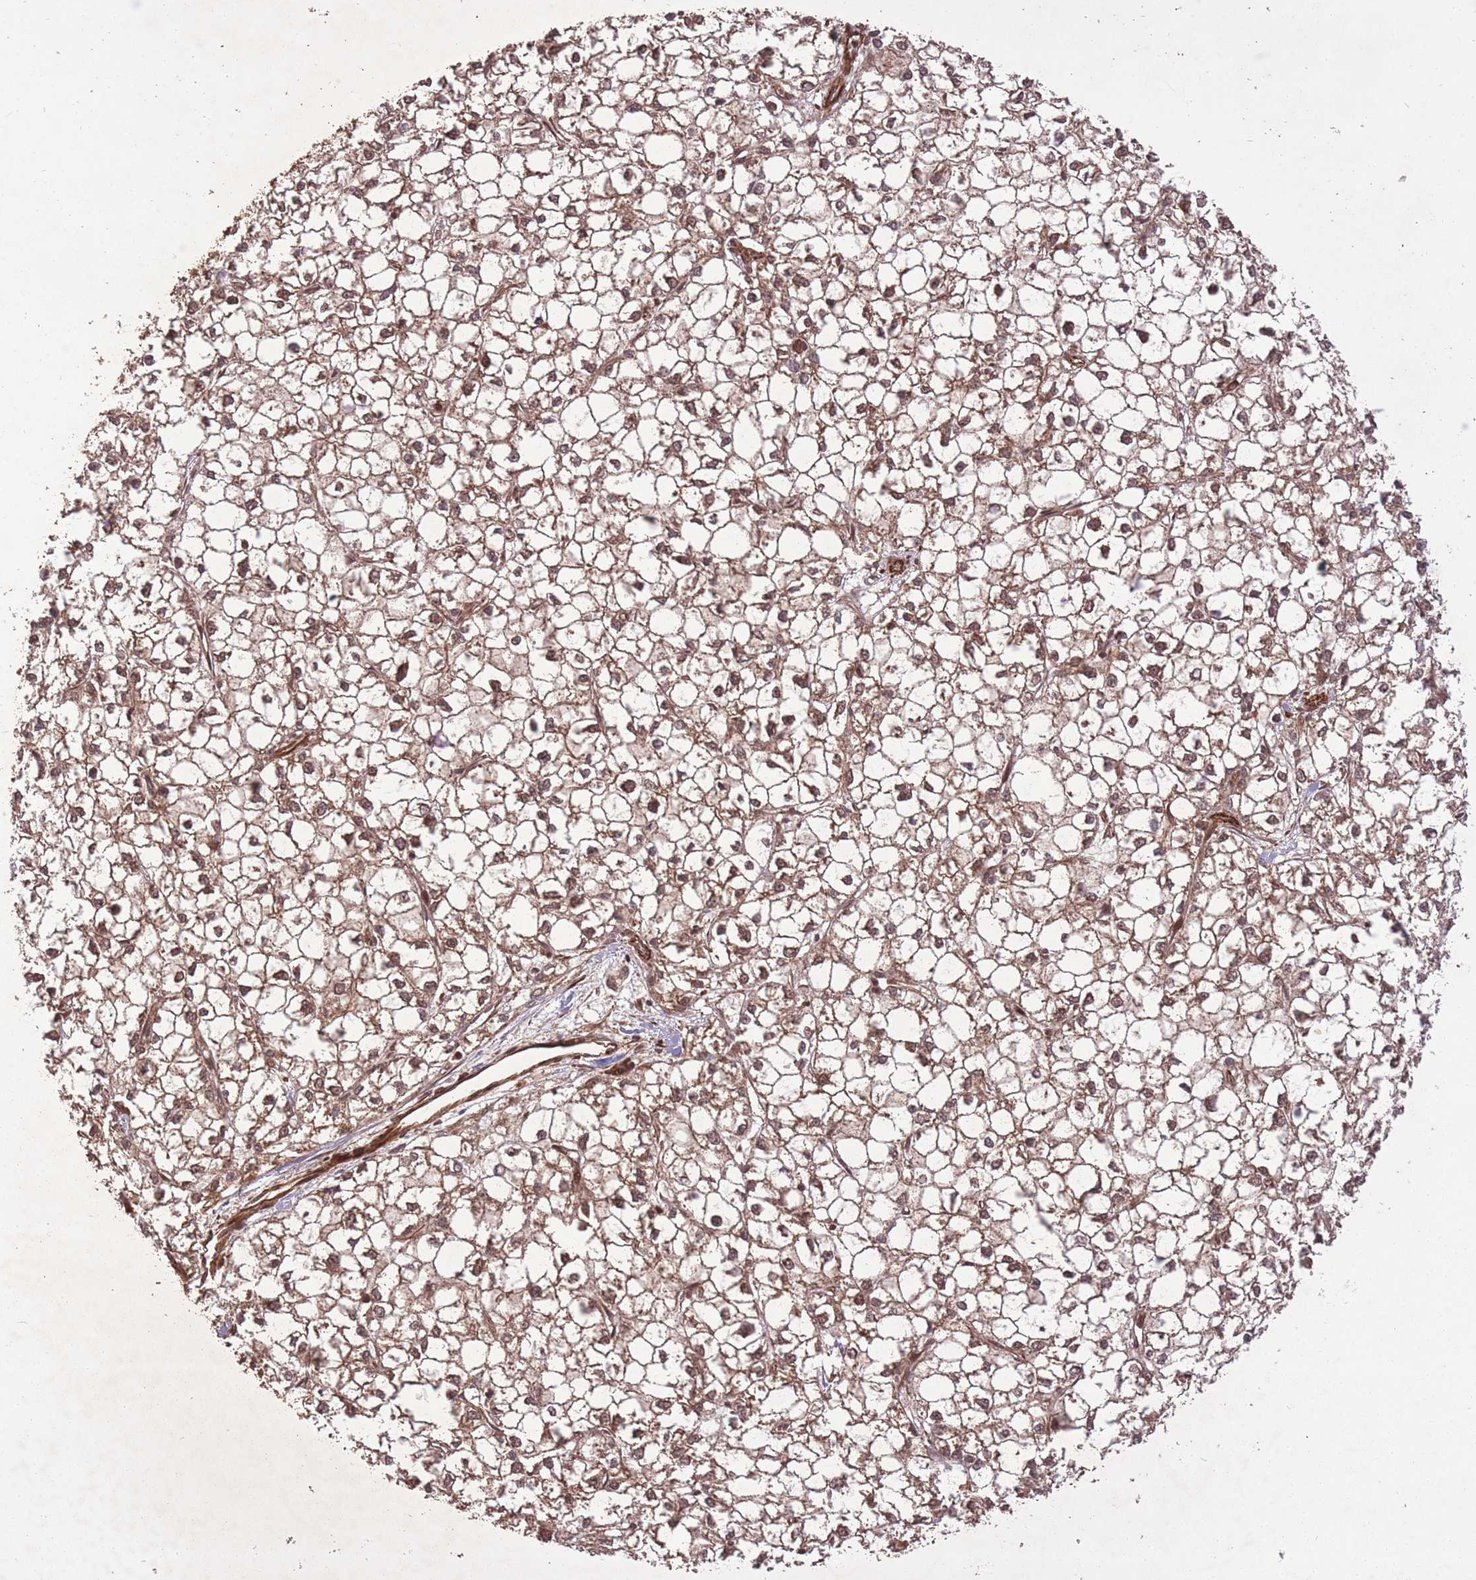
{"staining": {"intensity": "weak", "quantity": "<25%", "location": "cytoplasmic/membranous,nuclear"}, "tissue": "liver cancer", "cell_type": "Tumor cells", "image_type": "cancer", "snomed": [{"axis": "morphology", "description": "Carcinoma, Hepatocellular, NOS"}, {"axis": "topography", "description": "Liver"}], "caption": "Tumor cells show no significant expression in liver hepatocellular carcinoma.", "gene": "ERBB3", "patient": {"sex": "female", "age": 43}}